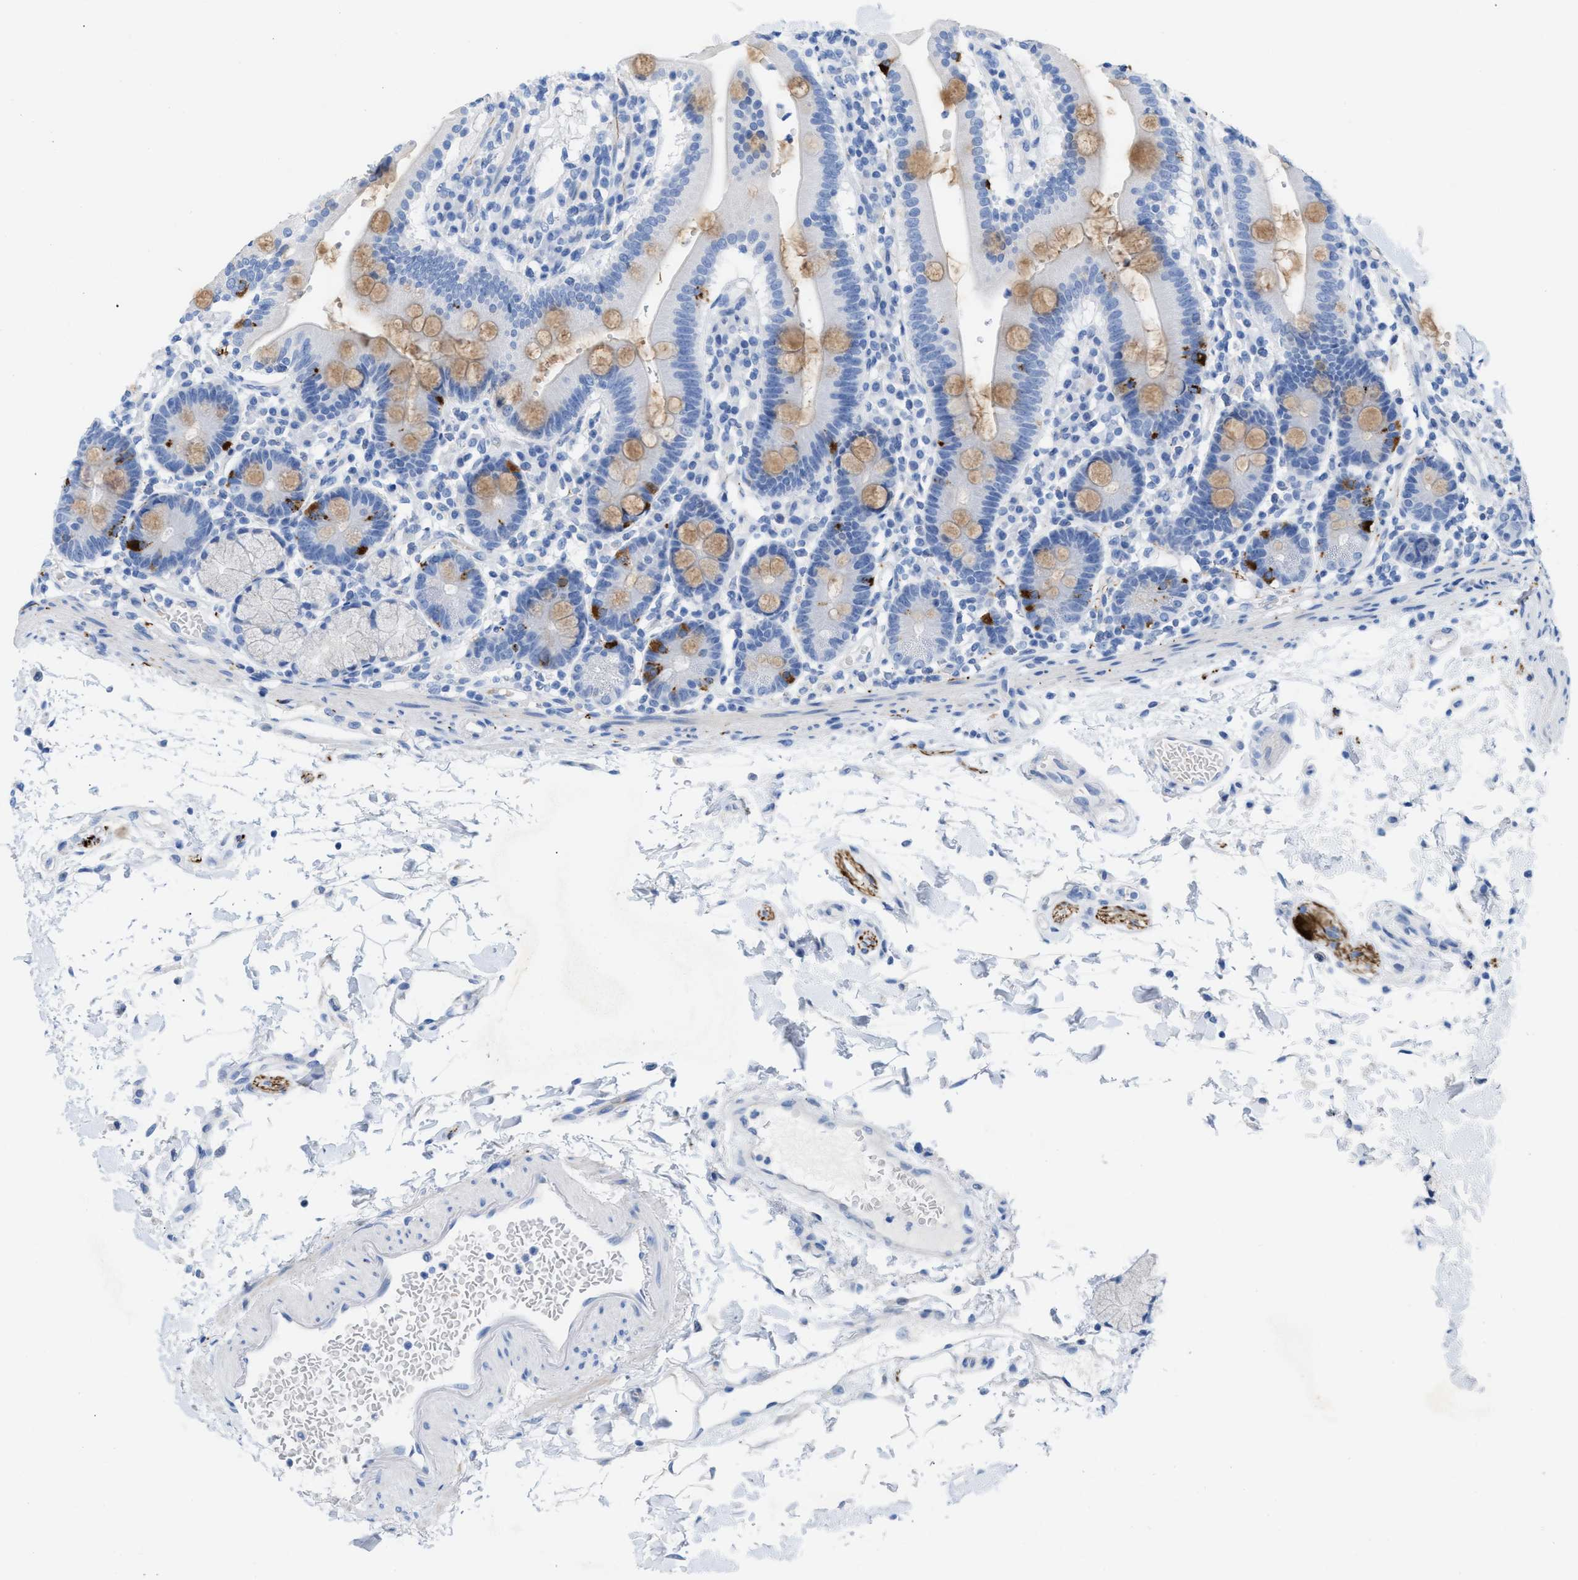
{"staining": {"intensity": "strong", "quantity": "<25%", "location": "cytoplasmic/membranous"}, "tissue": "duodenum", "cell_type": "Glandular cells", "image_type": "normal", "snomed": [{"axis": "morphology", "description": "Normal tissue, NOS"}, {"axis": "topography", "description": "Small intestine, NOS"}], "caption": "Human duodenum stained with a brown dye exhibits strong cytoplasmic/membranous positive staining in about <25% of glandular cells.", "gene": "ANKFN1", "patient": {"sex": "female", "age": 71}}